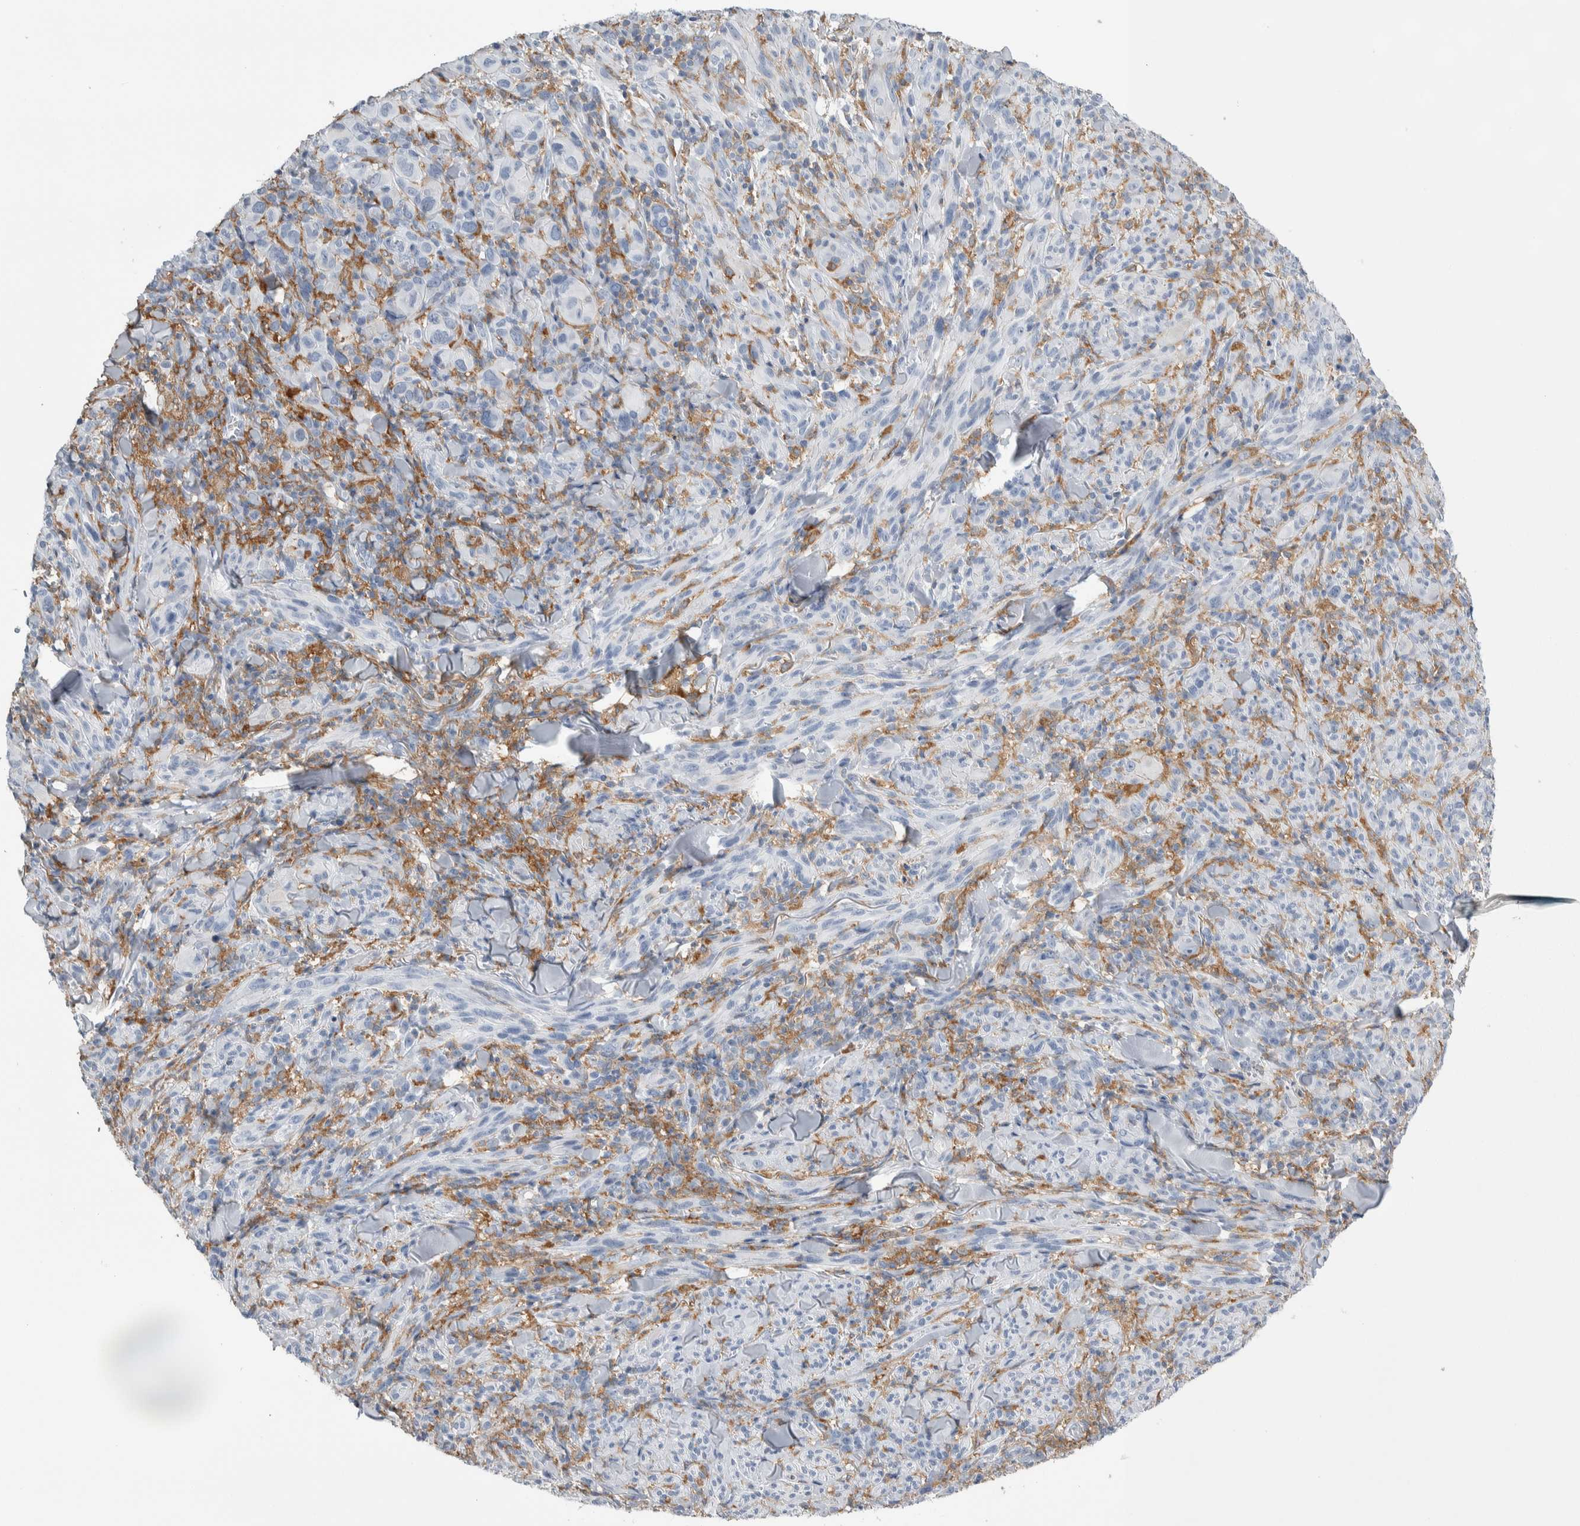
{"staining": {"intensity": "negative", "quantity": "none", "location": "none"}, "tissue": "melanoma", "cell_type": "Tumor cells", "image_type": "cancer", "snomed": [{"axis": "morphology", "description": "Malignant melanoma, NOS"}, {"axis": "topography", "description": "Skin of head"}], "caption": "Human malignant melanoma stained for a protein using IHC exhibits no positivity in tumor cells.", "gene": "SKAP2", "patient": {"sex": "male", "age": 96}}